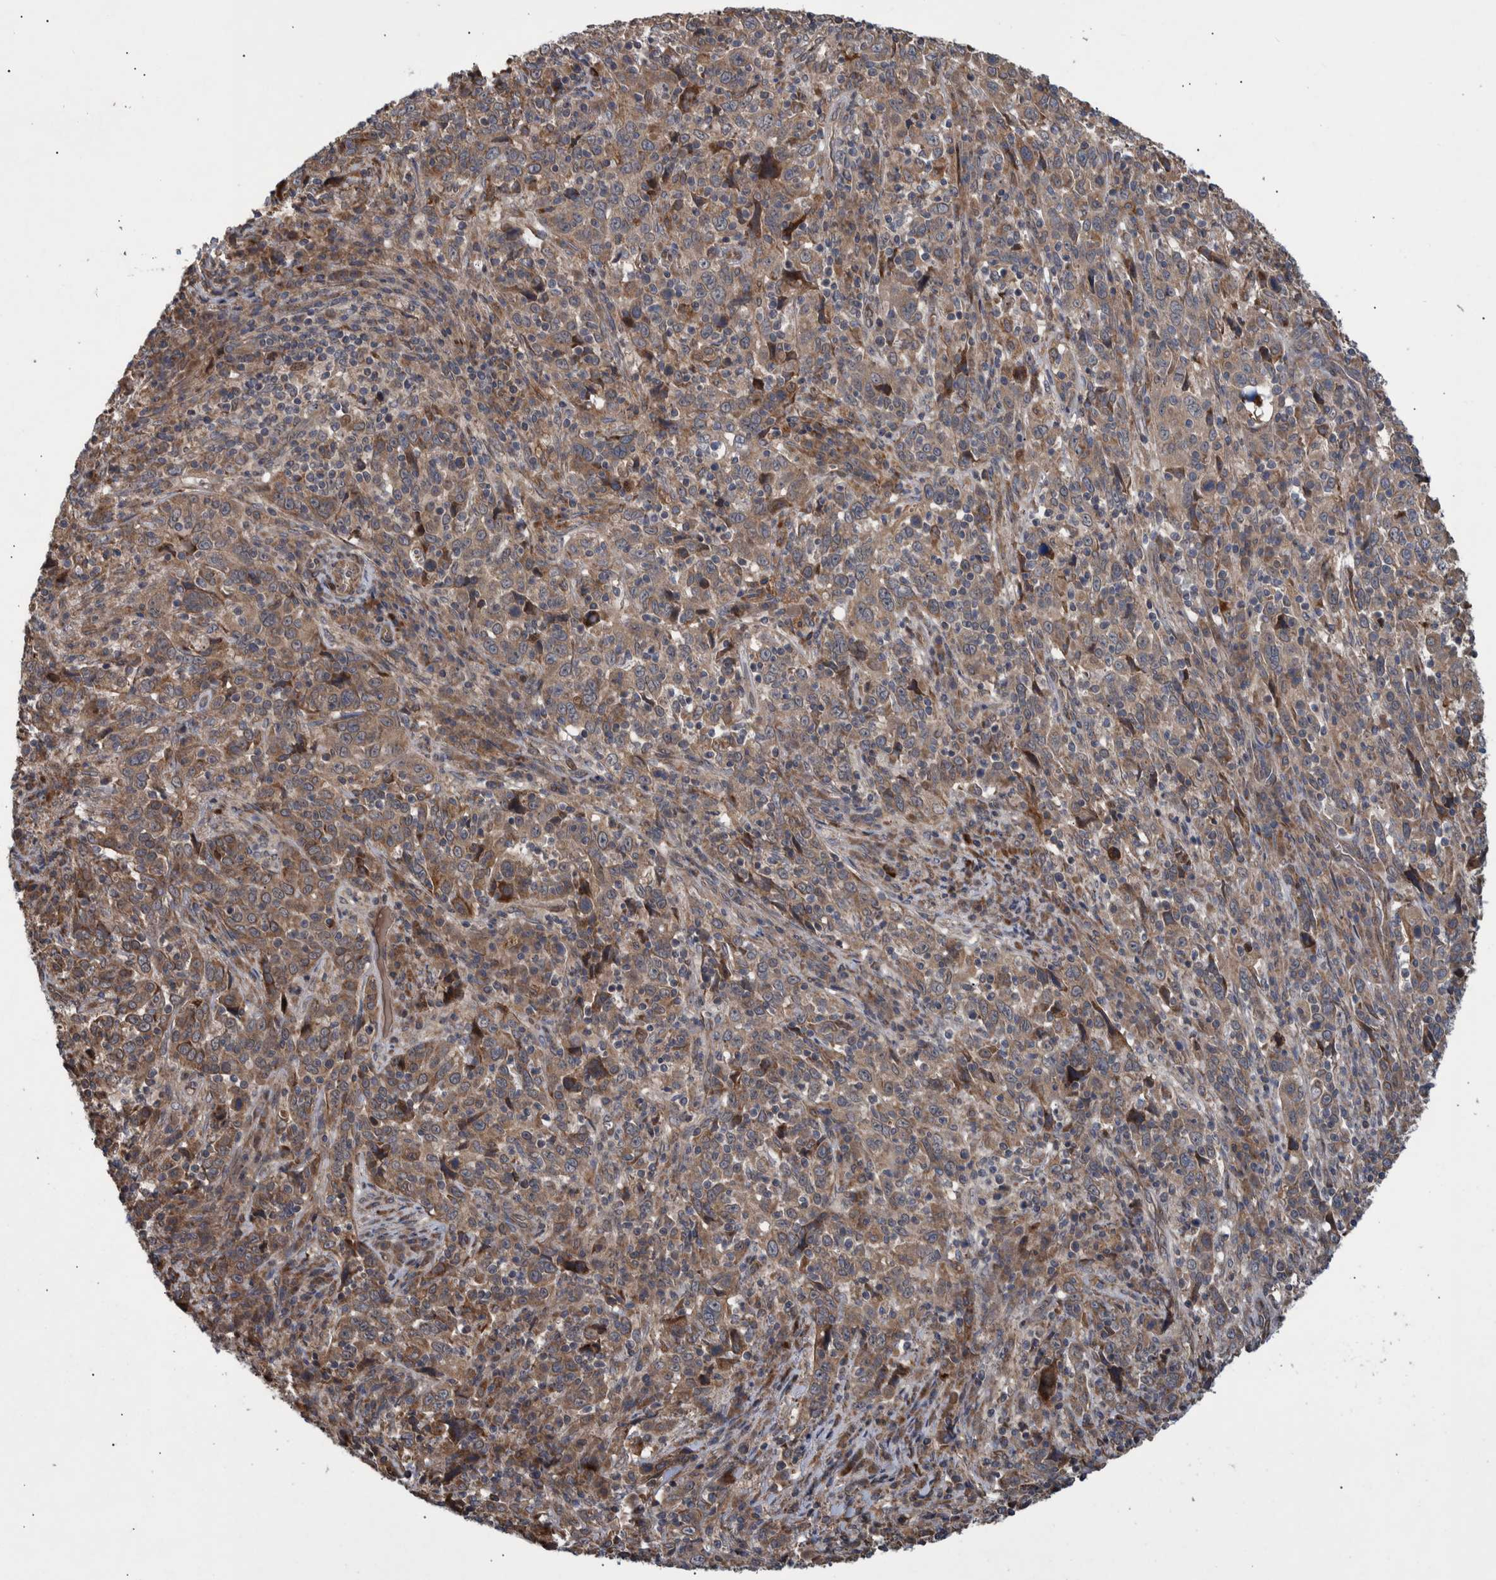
{"staining": {"intensity": "moderate", "quantity": ">75%", "location": "cytoplasmic/membranous"}, "tissue": "cervical cancer", "cell_type": "Tumor cells", "image_type": "cancer", "snomed": [{"axis": "morphology", "description": "Squamous cell carcinoma, NOS"}, {"axis": "topography", "description": "Cervix"}], "caption": "The image displays immunohistochemical staining of cervical squamous cell carcinoma. There is moderate cytoplasmic/membranous positivity is appreciated in about >75% of tumor cells. (IHC, brightfield microscopy, high magnification).", "gene": "B3GNTL1", "patient": {"sex": "female", "age": 46}}